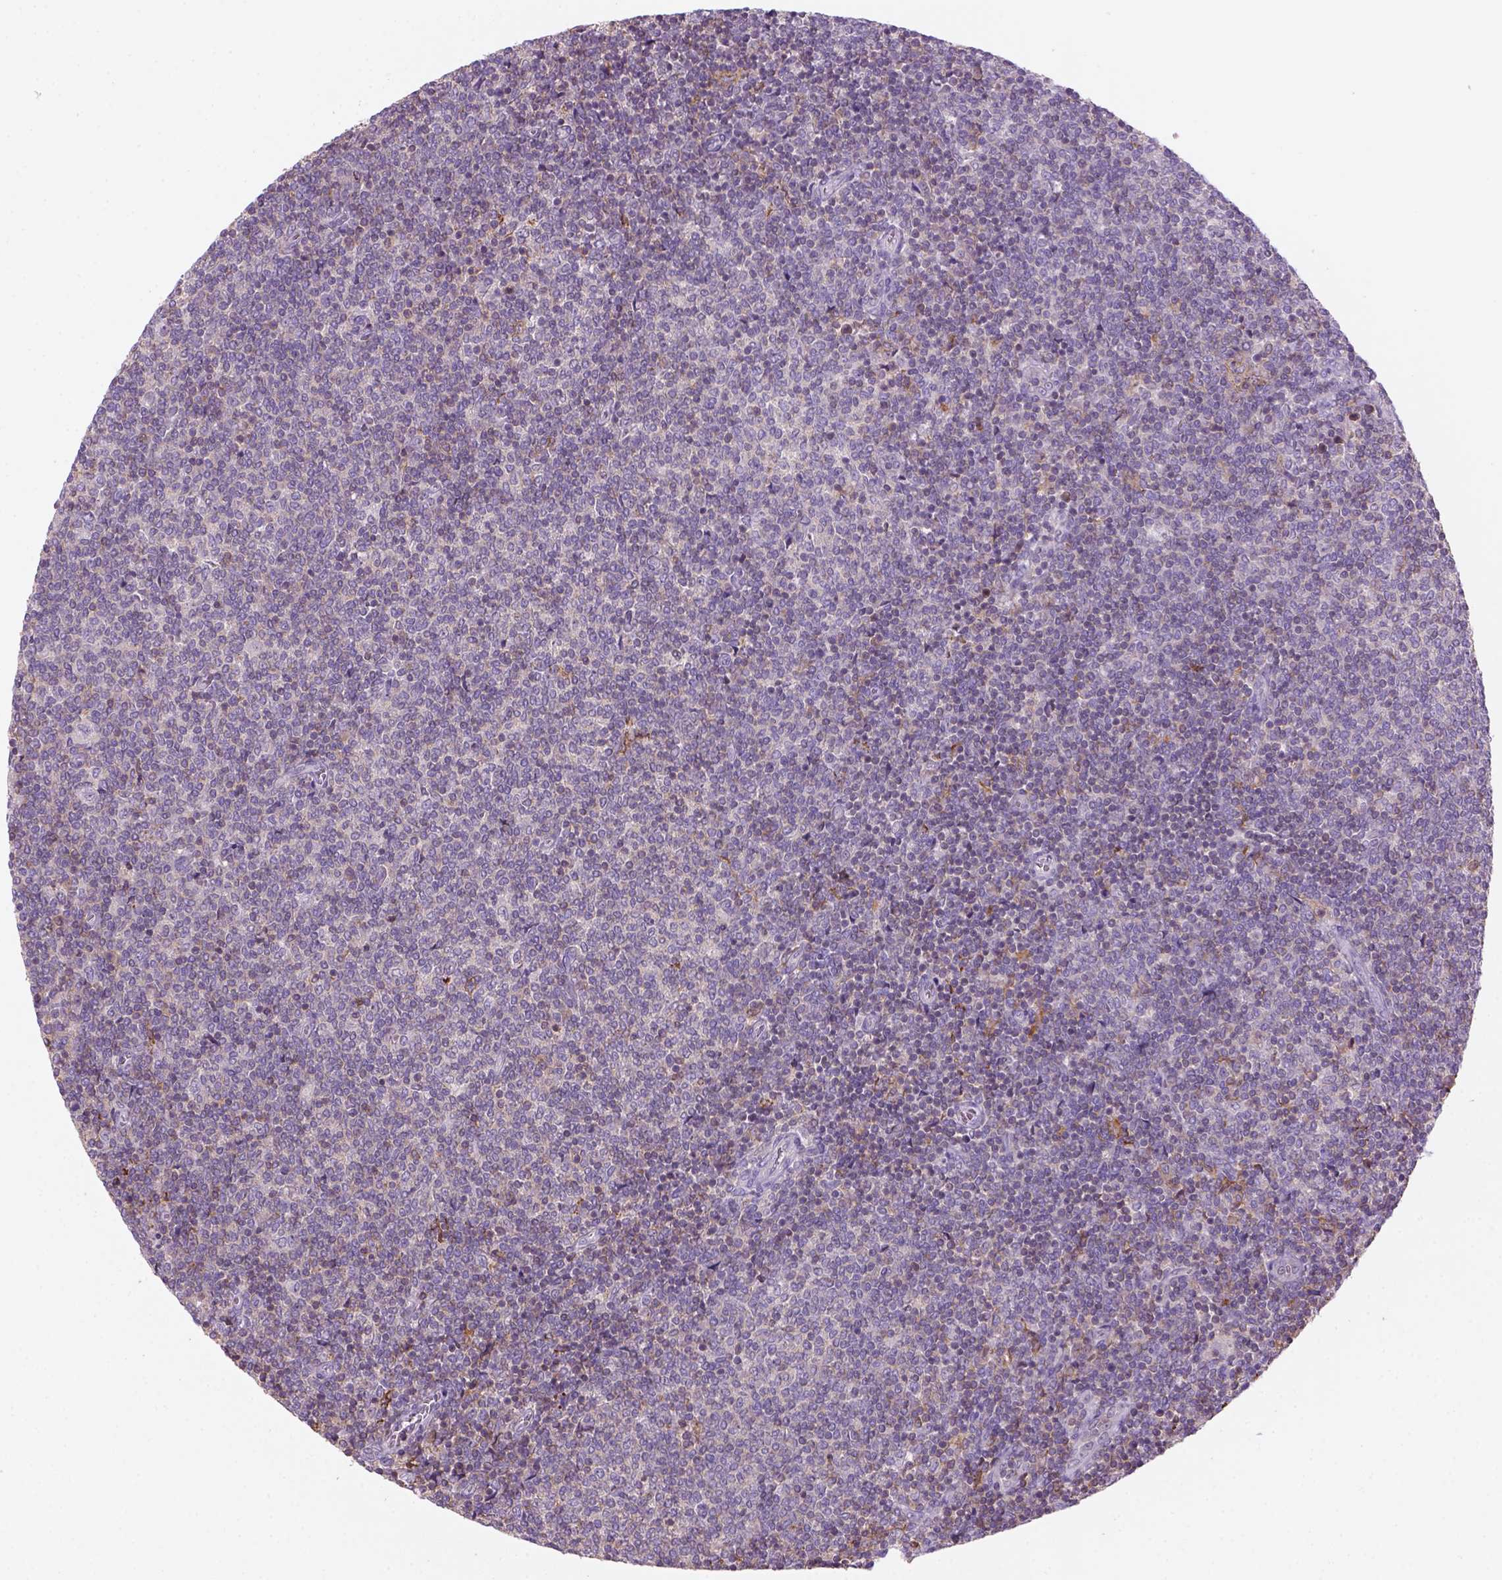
{"staining": {"intensity": "negative", "quantity": "none", "location": "none"}, "tissue": "lymphoma", "cell_type": "Tumor cells", "image_type": "cancer", "snomed": [{"axis": "morphology", "description": "Malignant lymphoma, non-Hodgkin's type, Low grade"}, {"axis": "topography", "description": "Lymph node"}], "caption": "An IHC photomicrograph of malignant lymphoma, non-Hodgkin's type (low-grade) is shown. There is no staining in tumor cells of malignant lymphoma, non-Hodgkin's type (low-grade).", "gene": "GOT1", "patient": {"sex": "male", "age": 52}}